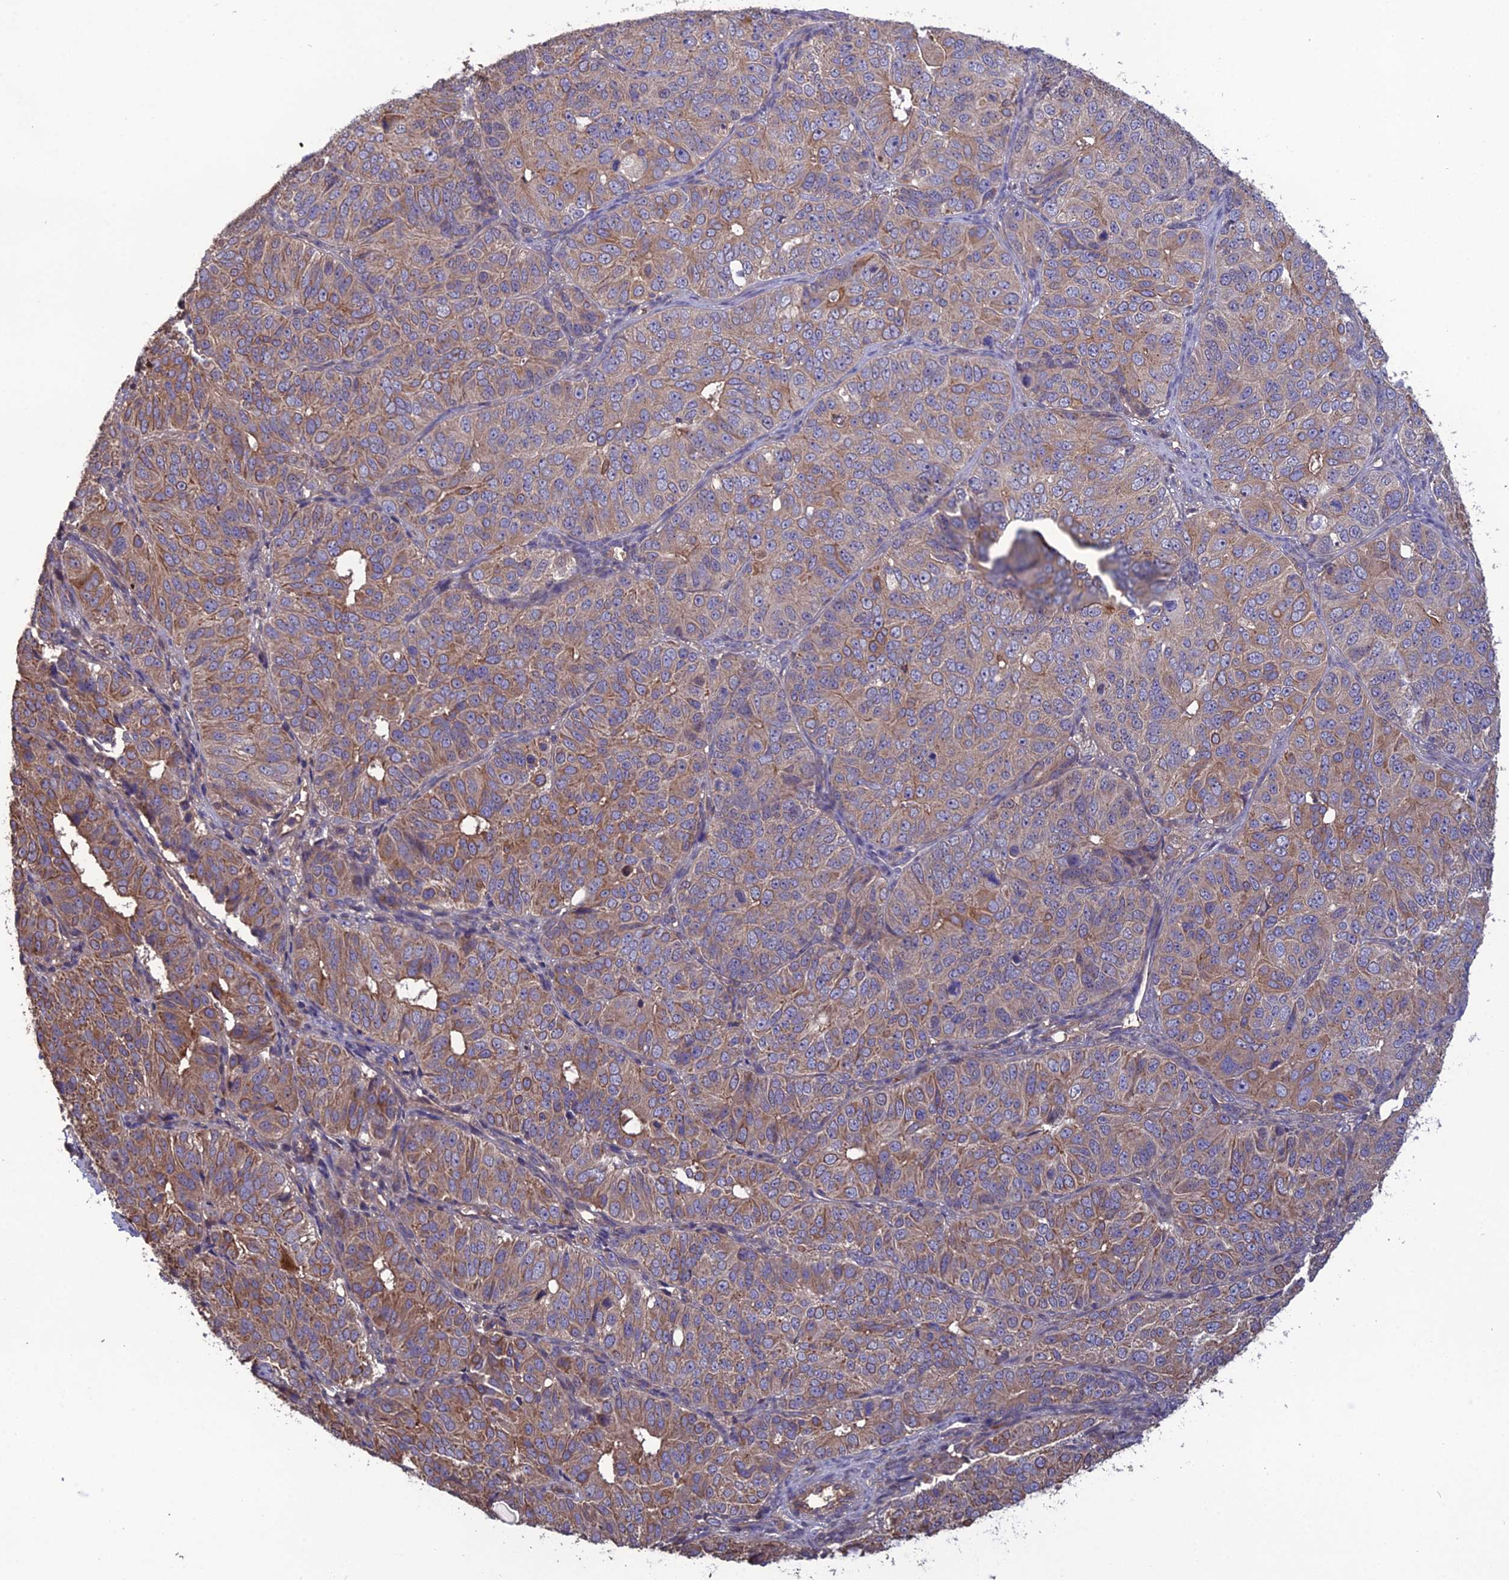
{"staining": {"intensity": "moderate", "quantity": "25%-75%", "location": "cytoplasmic/membranous"}, "tissue": "ovarian cancer", "cell_type": "Tumor cells", "image_type": "cancer", "snomed": [{"axis": "morphology", "description": "Carcinoma, endometroid"}, {"axis": "topography", "description": "Ovary"}], "caption": "DAB immunohistochemical staining of human endometroid carcinoma (ovarian) displays moderate cytoplasmic/membranous protein staining in about 25%-75% of tumor cells.", "gene": "GALR2", "patient": {"sex": "female", "age": 51}}